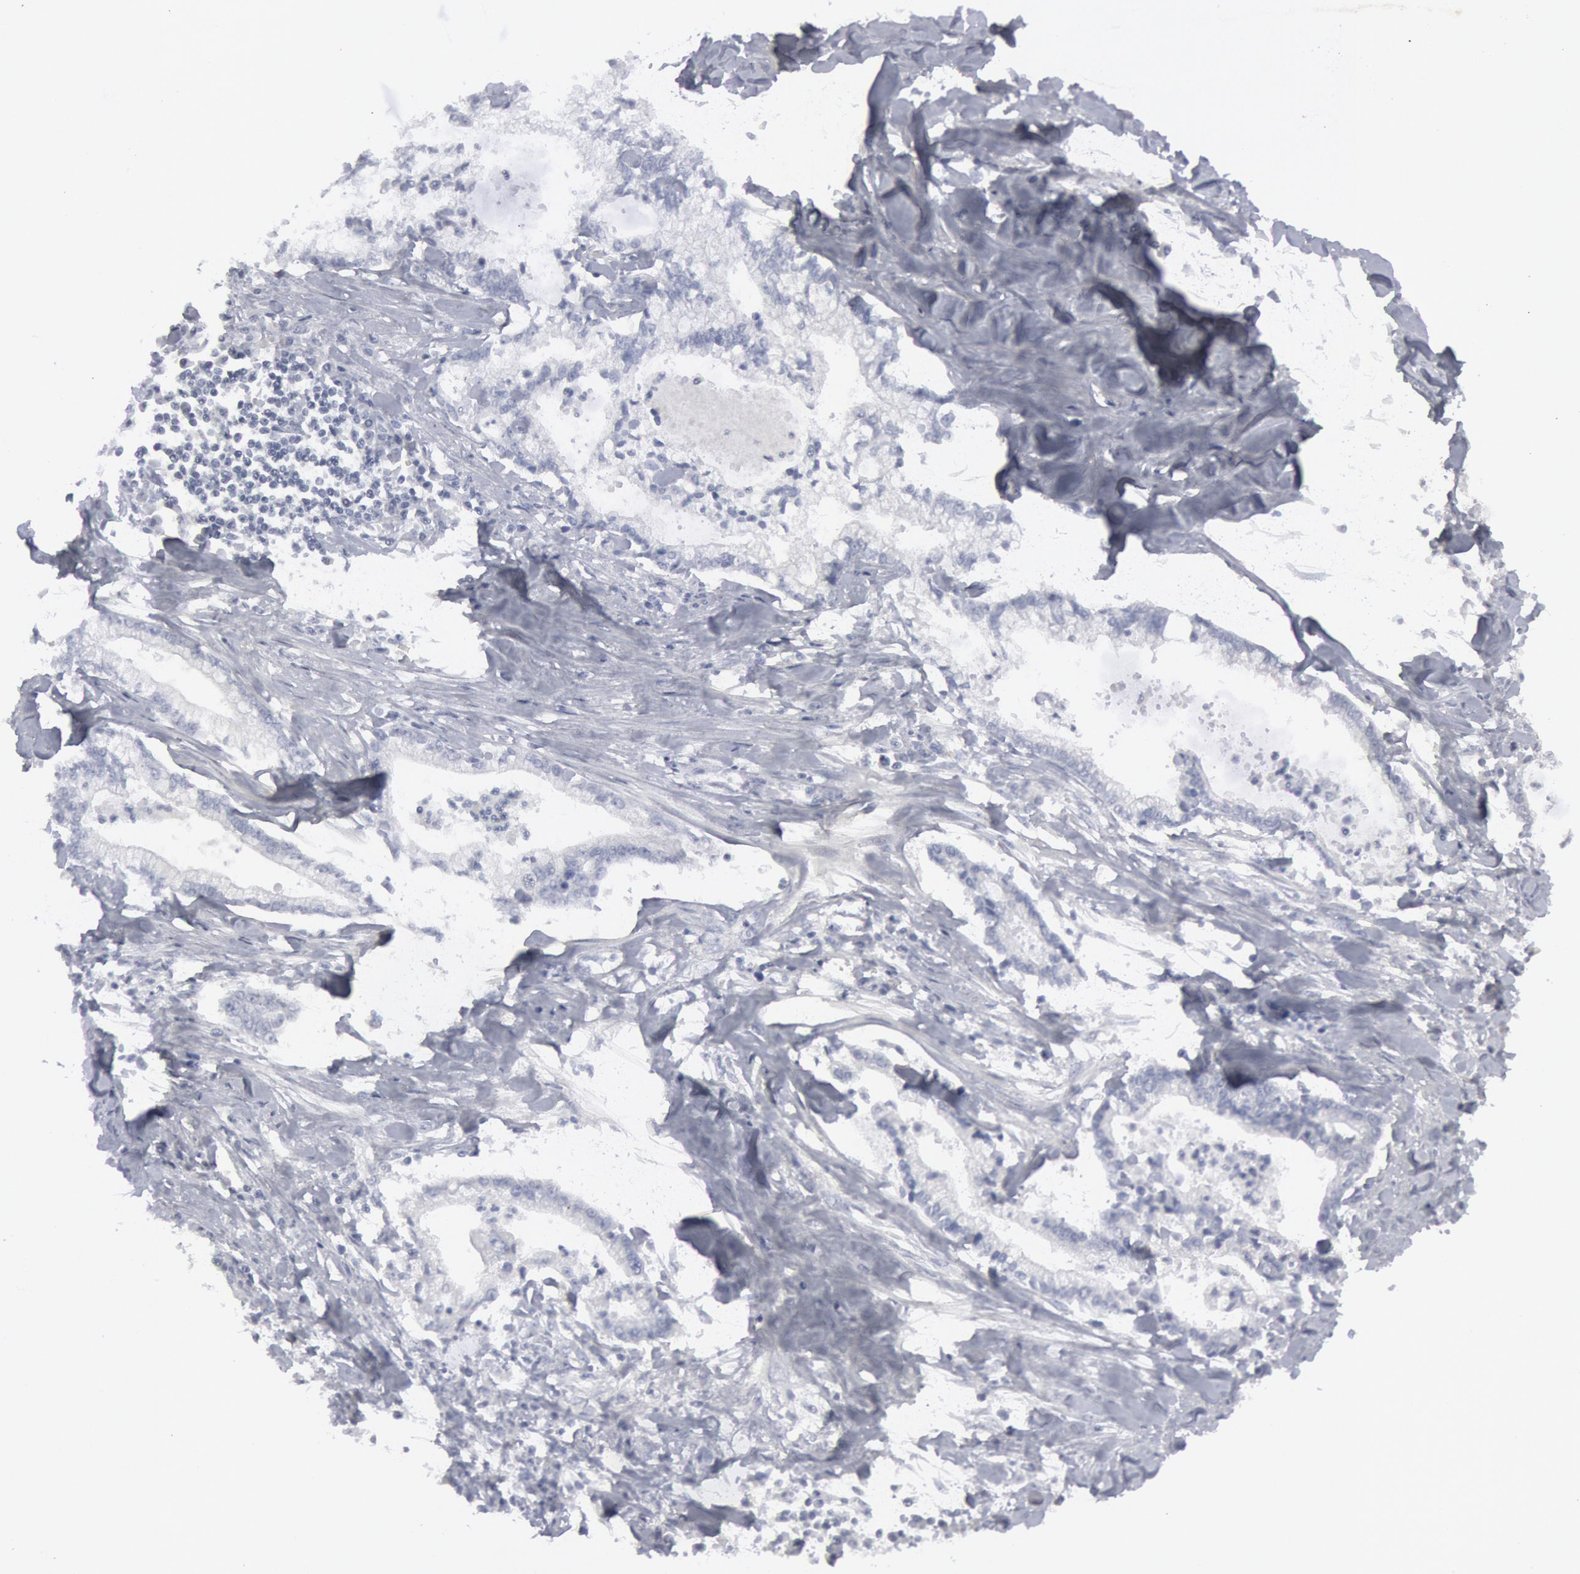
{"staining": {"intensity": "negative", "quantity": "none", "location": "none"}, "tissue": "liver cancer", "cell_type": "Tumor cells", "image_type": "cancer", "snomed": [{"axis": "morphology", "description": "Cholangiocarcinoma"}, {"axis": "topography", "description": "Liver"}], "caption": "This is an immunohistochemistry (IHC) histopathology image of liver cholangiocarcinoma. There is no expression in tumor cells.", "gene": "DMC1", "patient": {"sex": "male", "age": 57}}